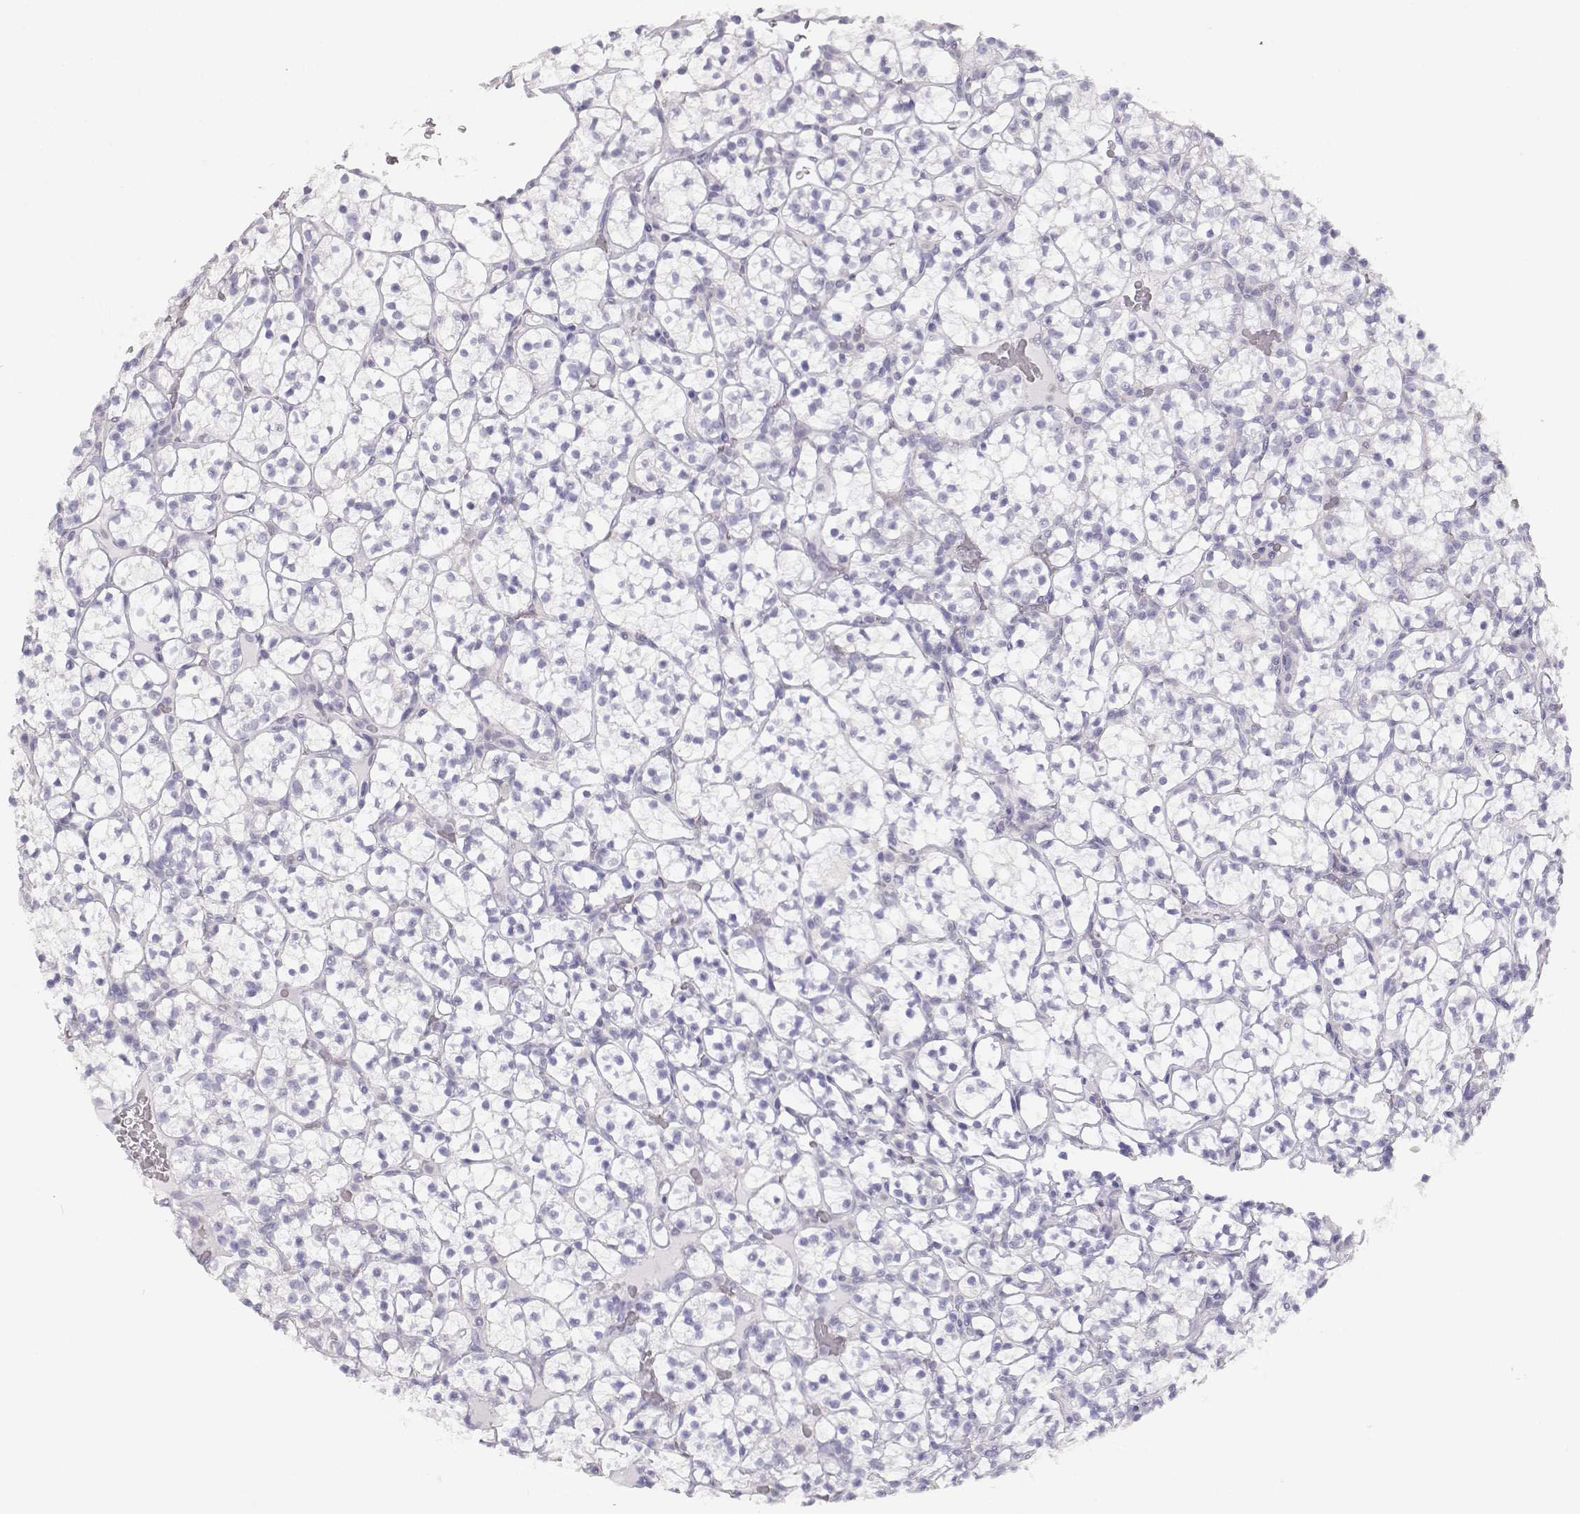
{"staining": {"intensity": "negative", "quantity": "none", "location": "none"}, "tissue": "renal cancer", "cell_type": "Tumor cells", "image_type": "cancer", "snomed": [{"axis": "morphology", "description": "Adenocarcinoma, NOS"}, {"axis": "topography", "description": "Kidney"}], "caption": "A photomicrograph of adenocarcinoma (renal) stained for a protein shows no brown staining in tumor cells.", "gene": "LEPR", "patient": {"sex": "female", "age": 89}}